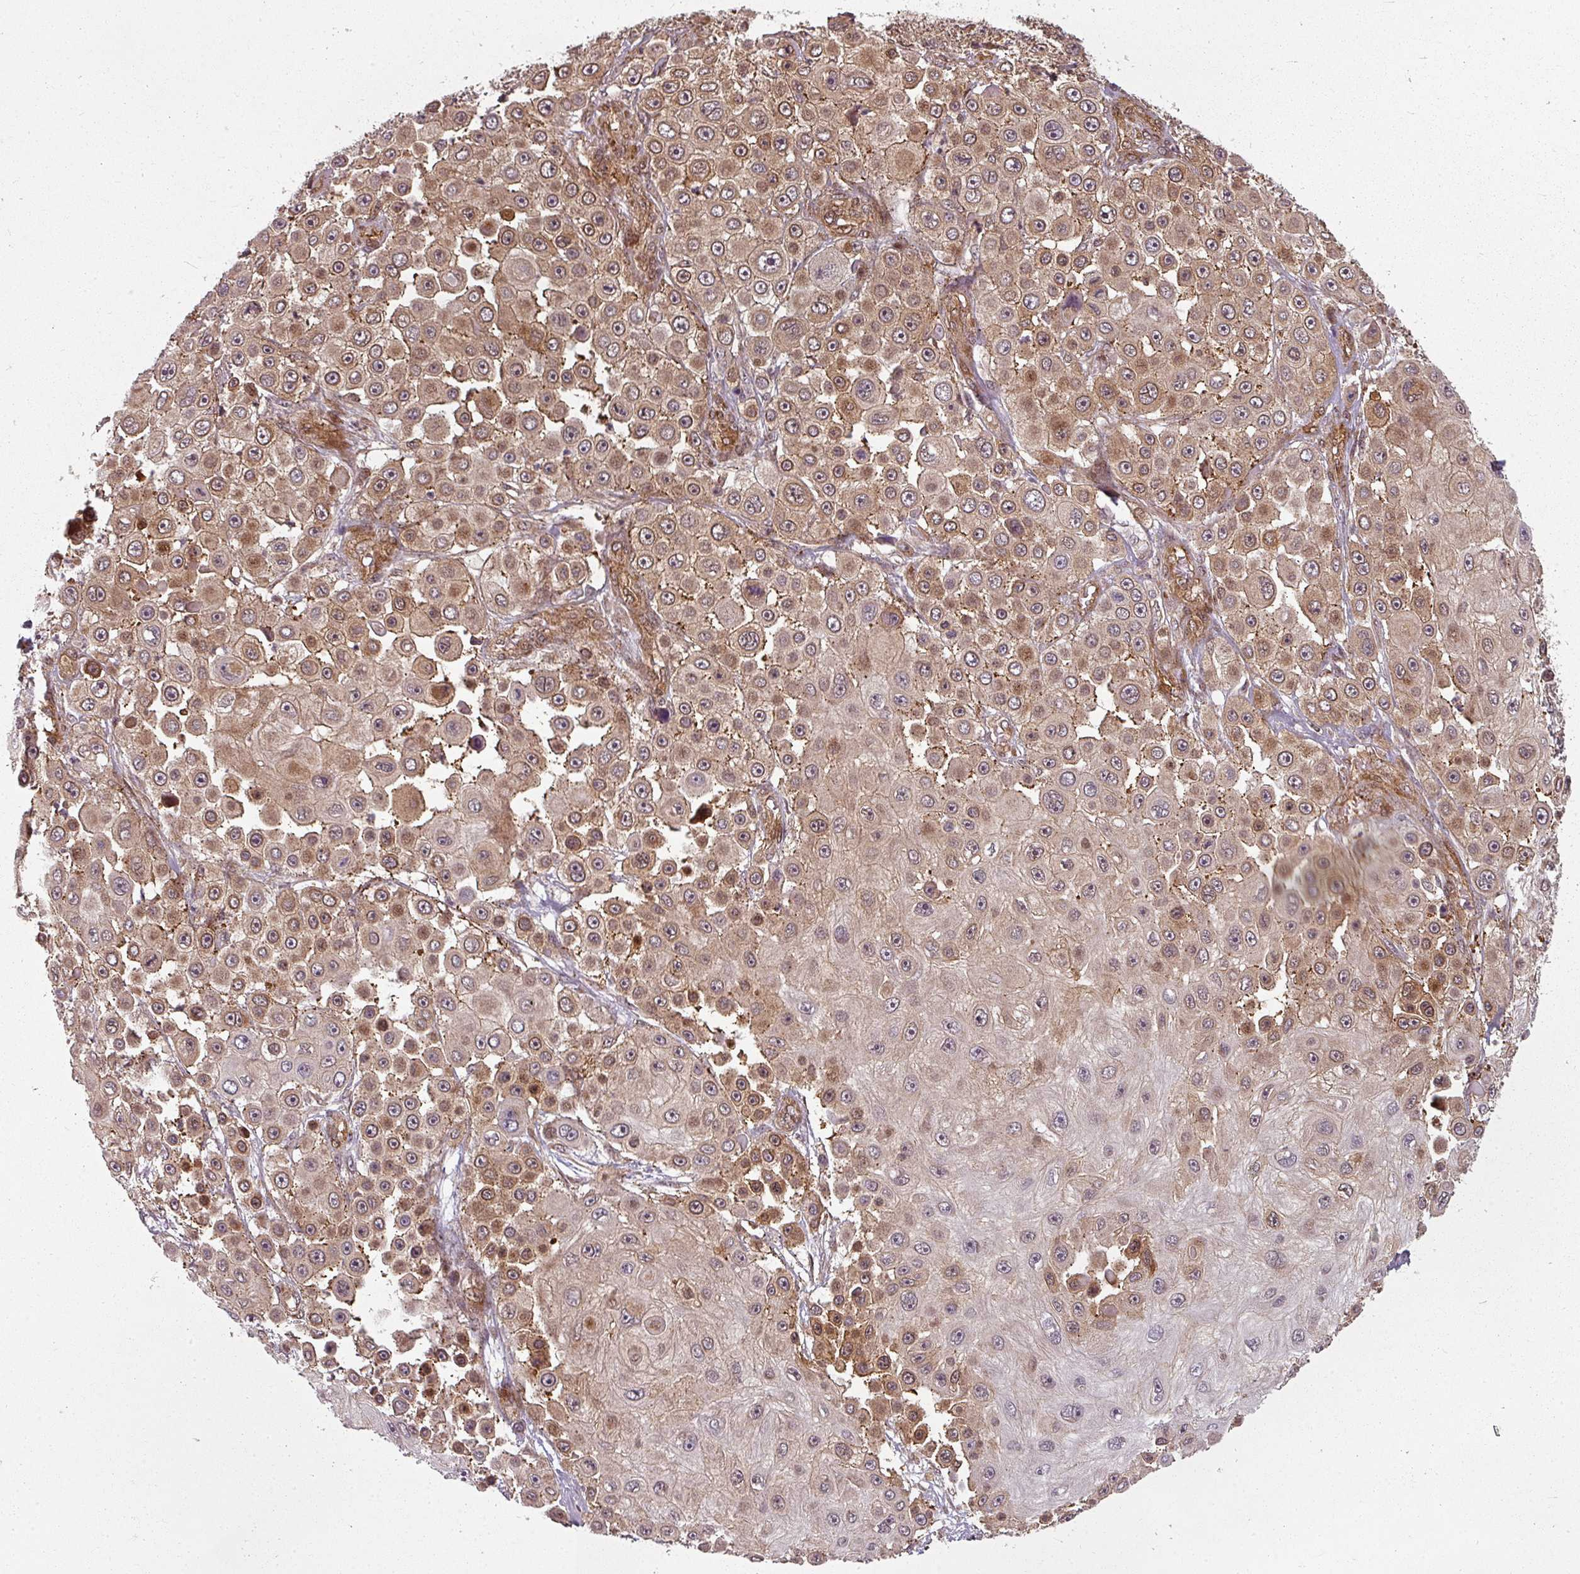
{"staining": {"intensity": "weak", "quantity": "25%-75%", "location": "cytoplasmic/membranous"}, "tissue": "skin cancer", "cell_type": "Tumor cells", "image_type": "cancer", "snomed": [{"axis": "morphology", "description": "Squamous cell carcinoma, NOS"}, {"axis": "topography", "description": "Skin"}], "caption": "Human skin squamous cell carcinoma stained with a brown dye demonstrates weak cytoplasmic/membranous positive staining in approximately 25%-75% of tumor cells.", "gene": "CLIC1", "patient": {"sex": "male", "age": 67}}